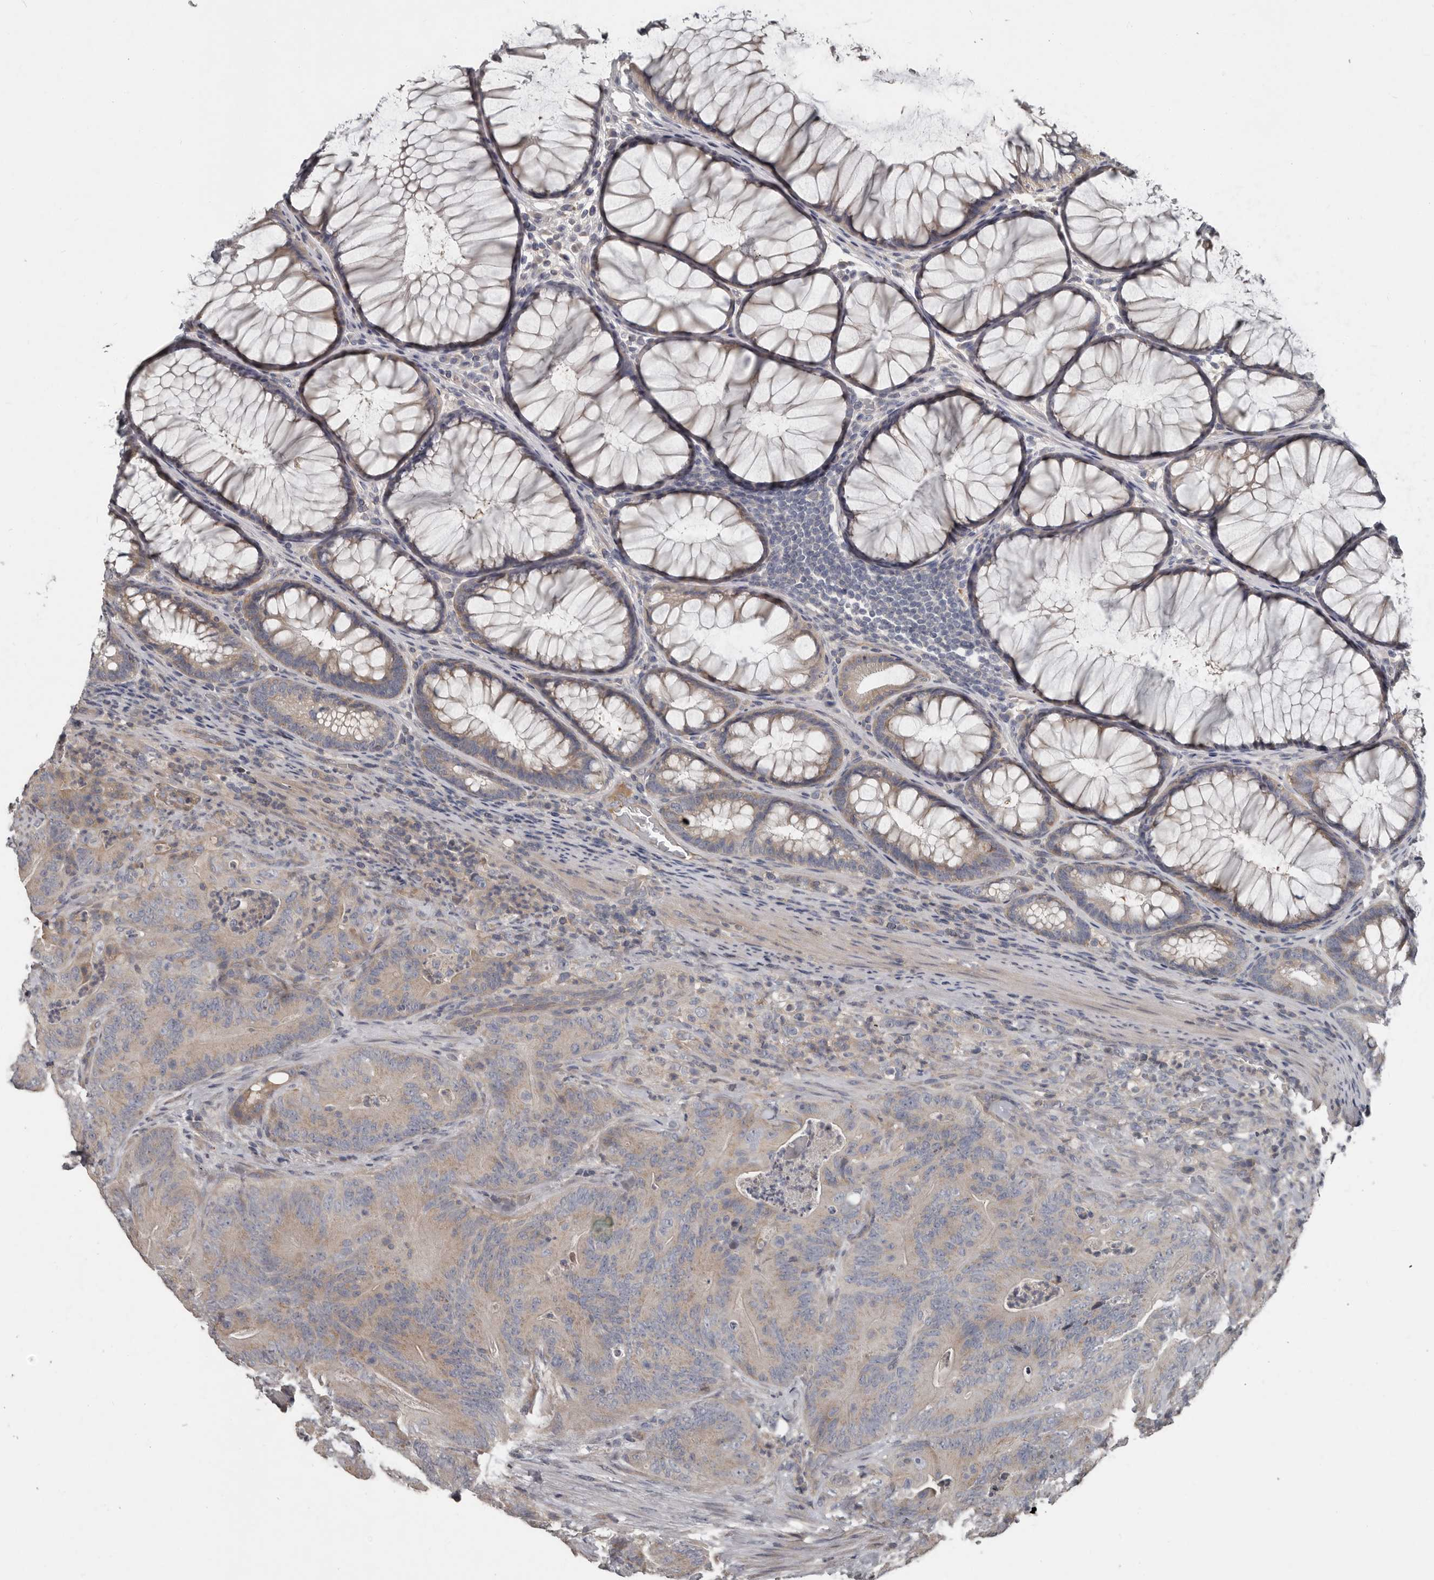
{"staining": {"intensity": "weak", "quantity": ">75%", "location": "cytoplasmic/membranous"}, "tissue": "colorectal cancer", "cell_type": "Tumor cells", "image_type": "cancer", "snomed": [{"axis": "morphology", "description": "Normal tissue, NOS"}, {"axis": "topography", "description": "Colon"}], "caption": "This photomicrograph demonstrates IHC staining of colorectal cancer, with low weak cytoplasmic/membranous positivity in about >75% of tumor cells.", "gene": "CA6", "patient": {"sex": "female", "age": 82}}